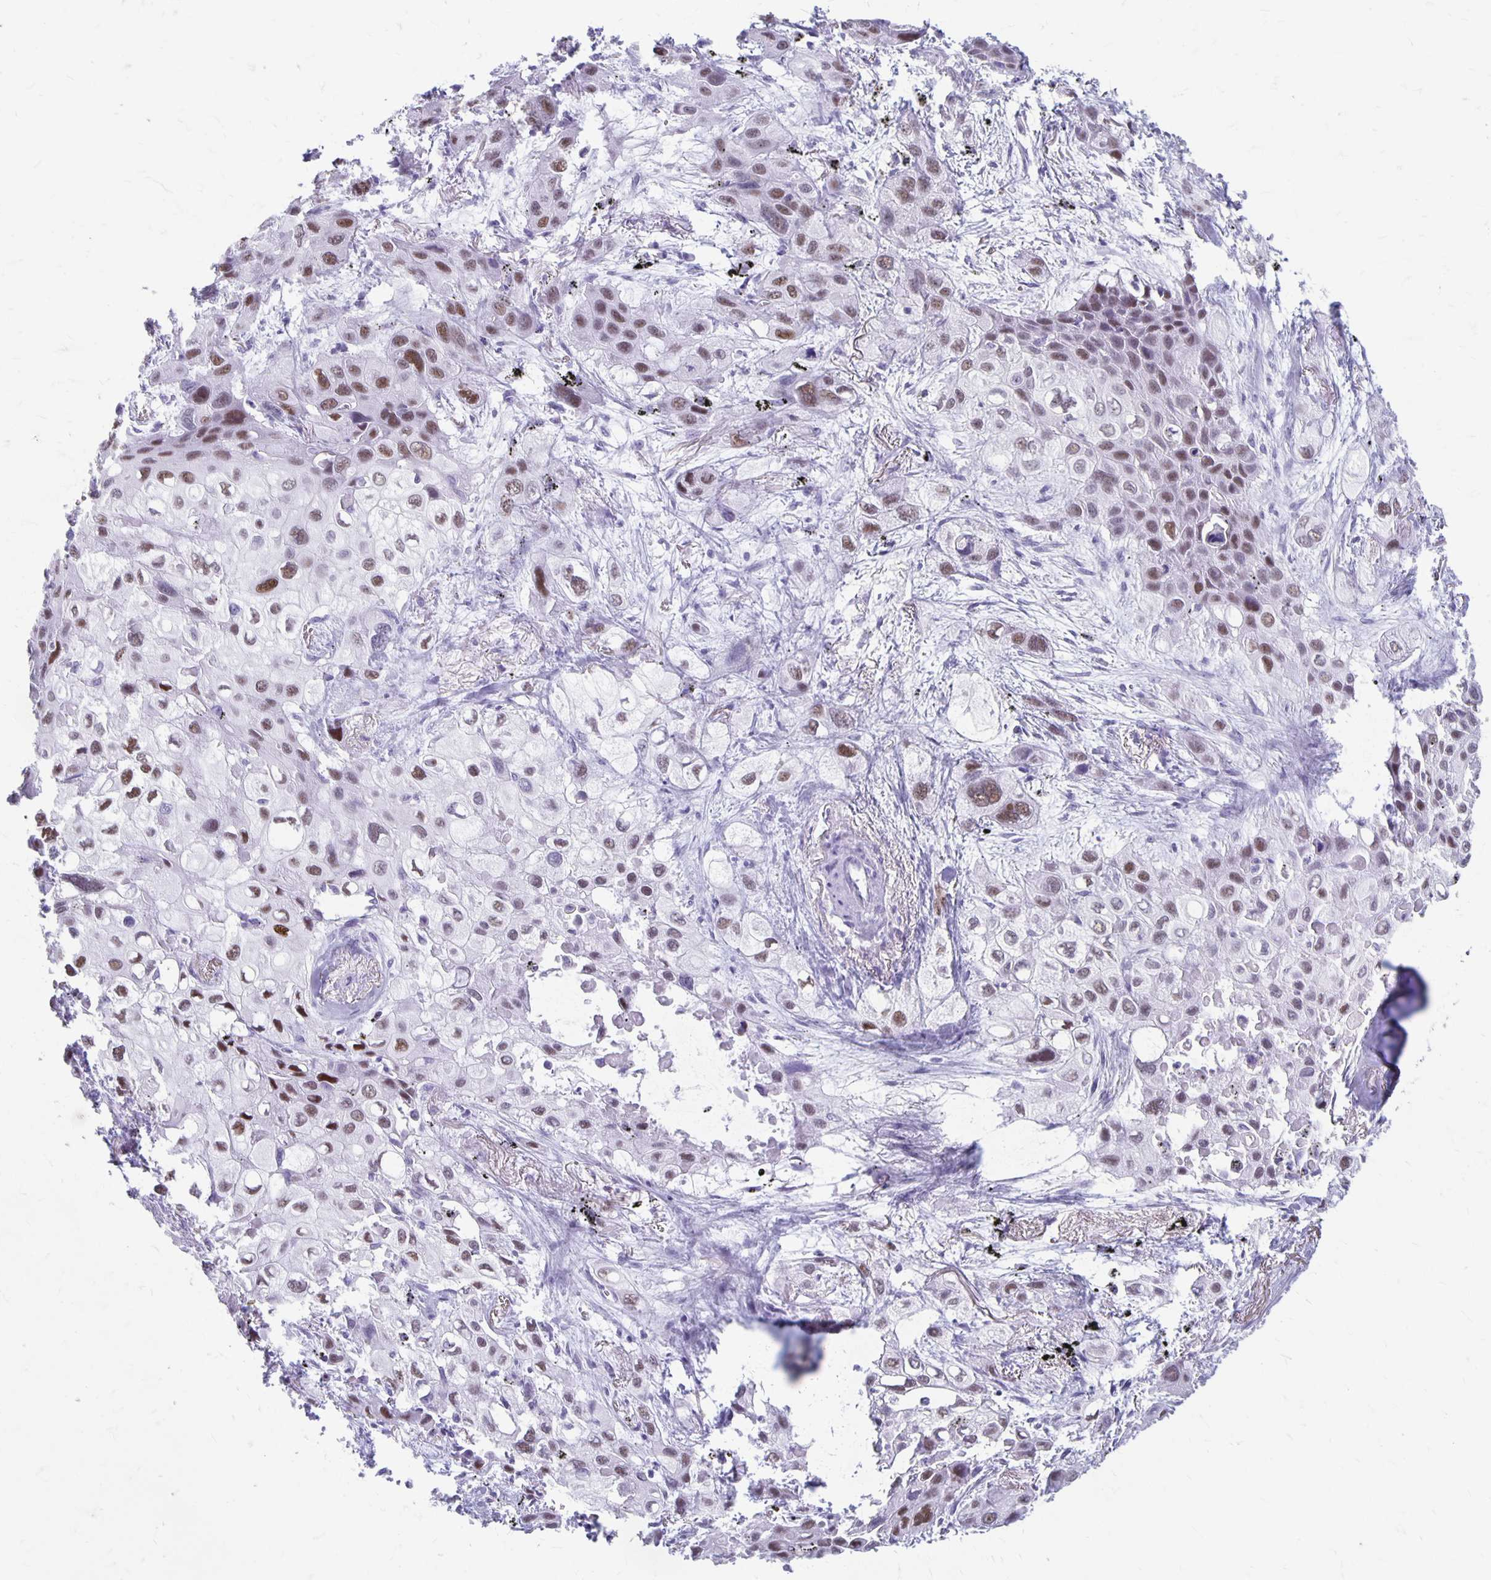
{"staining": {"intensity": "moderate", "quantity": ">75%", "location": "nuclear"}, "tissue": "lung cancer", "cell_type": "Tumor cells", "image_type": "cancer", "snomed": [{"axis": "morphology", "description": "Squamous cell carcinoma, NOS"}, {"axis": "morphology", "description": "Squamous cell carcinoma, metastatic, NOS"}, {"axis": "topography", "description": "Lung"}], "caption": "A micrograph of metastatic squamous cell carcinoma (lung) stained for a protein shows moderate nuclear brown staining in tumor cells.", "gene": "MAGEC2", "patient": {"sex": "male", "age": 59}}